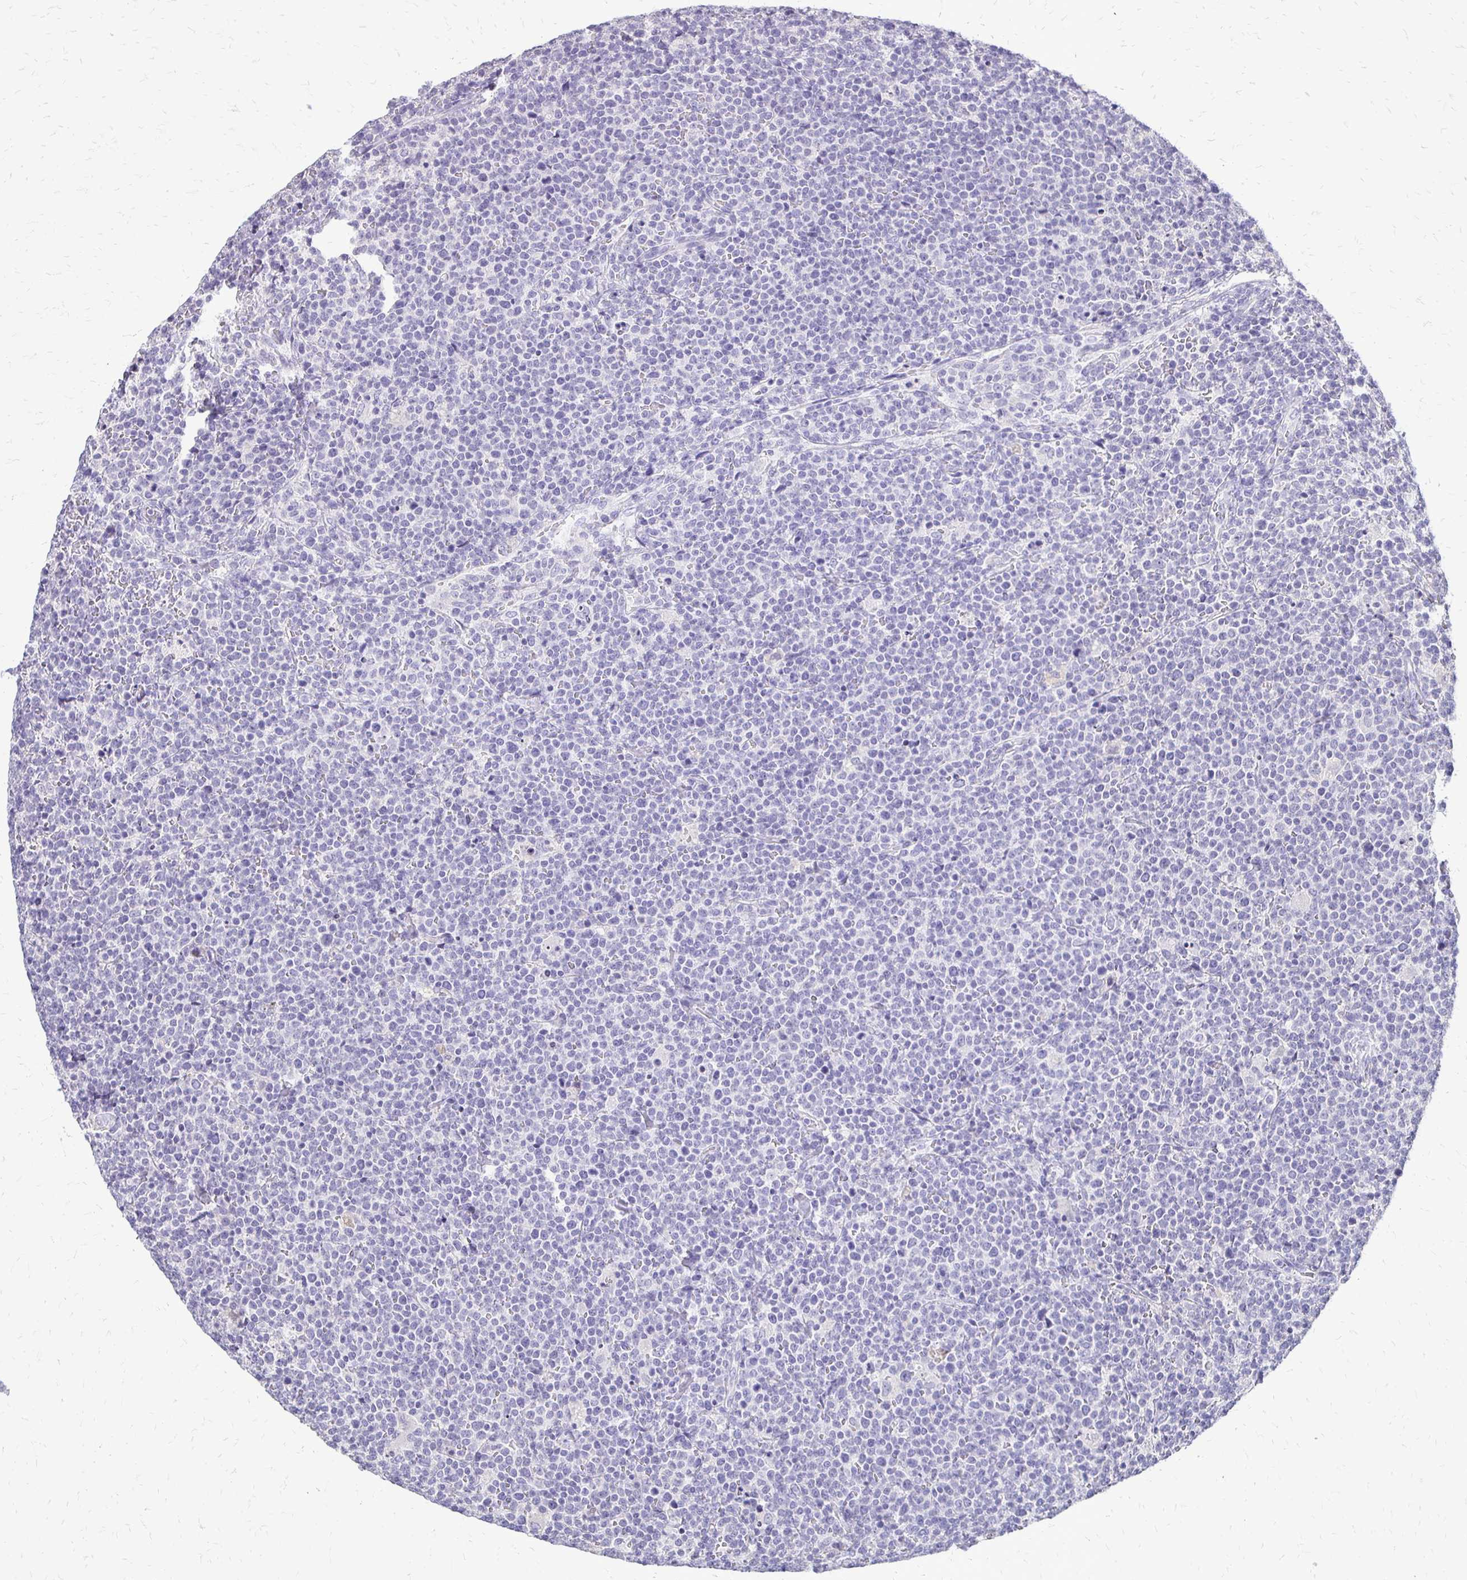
{"staining": {"intensity": "negative", "quantity": "none", "location": "none"}, "tissue": "lymphoma", "cell_type": "Tumor cells", "image_type": "cancer", "snomed": [{"axis": "morphology", "description": "Malignant lymphoma, non-Hodgkin's type, High grade"}, {"axis": "topography", "description": "Lymph node"}], "caption": "Image shows no protein expression in tumor cells of malignant lymphoma, non-Hodgkin's type (high-grade) tissue.", "gene": "ALPG", "patient": {"sex": "male", "age": 61}}